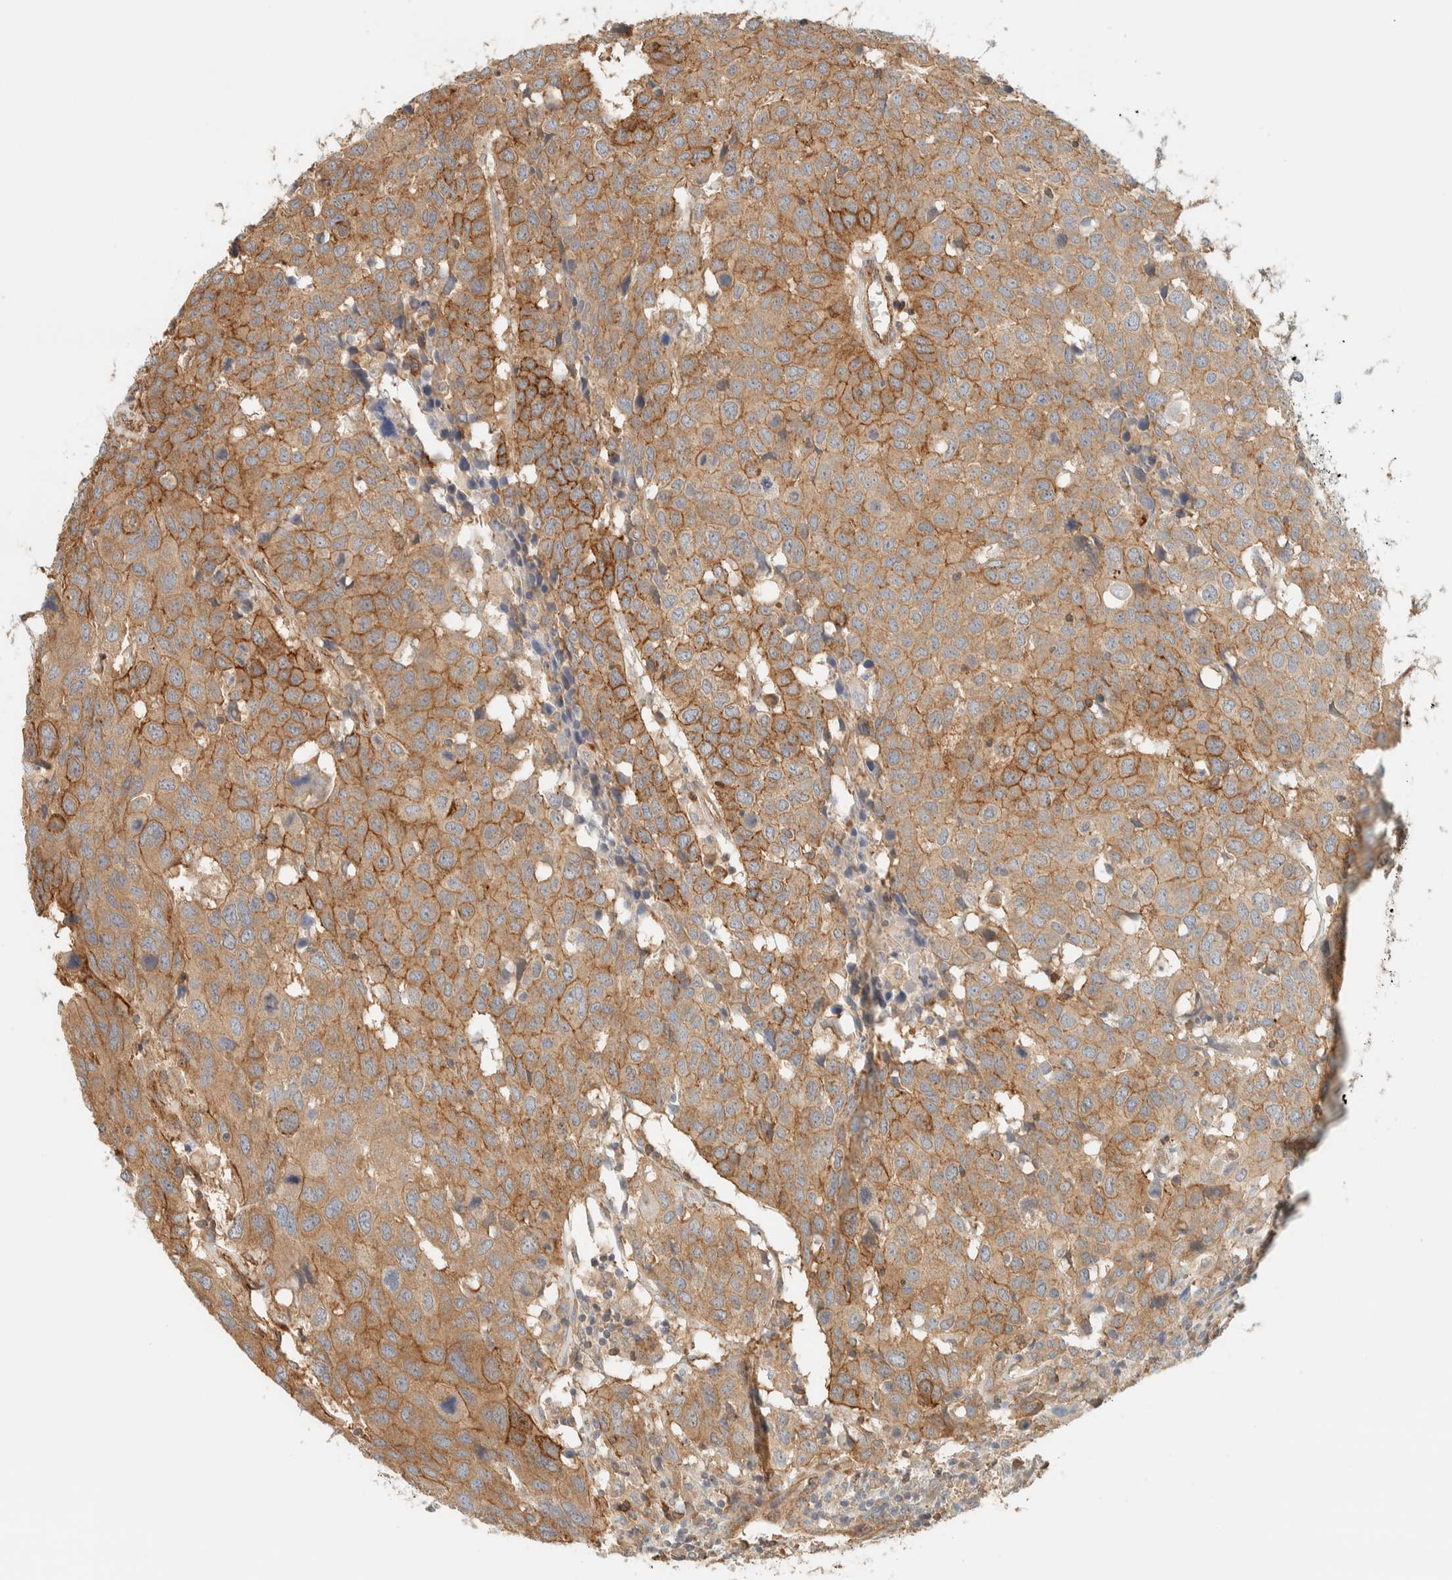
{"staining": {"intensity": "moderate", "quantity": ">75%", "location": "cytoplasmic/membranous"}, "tissue": "head and neck cancer", "cell_type": "Tumor cells", "image_type": "cancer", "snomed": [{"axis": "morphology", "description": "Squamous cell carcinoma, NOS"}, {"axis": "topography", "description": "Head-Neck"}], "caption": "Protein staining of head and neck cancer tissue displays moderate cytoplasmic/membranous positivity in approximately >75% of tumor cells.", "gene": "LIMA1", "patient": {"sex": "male", "age": 66}}